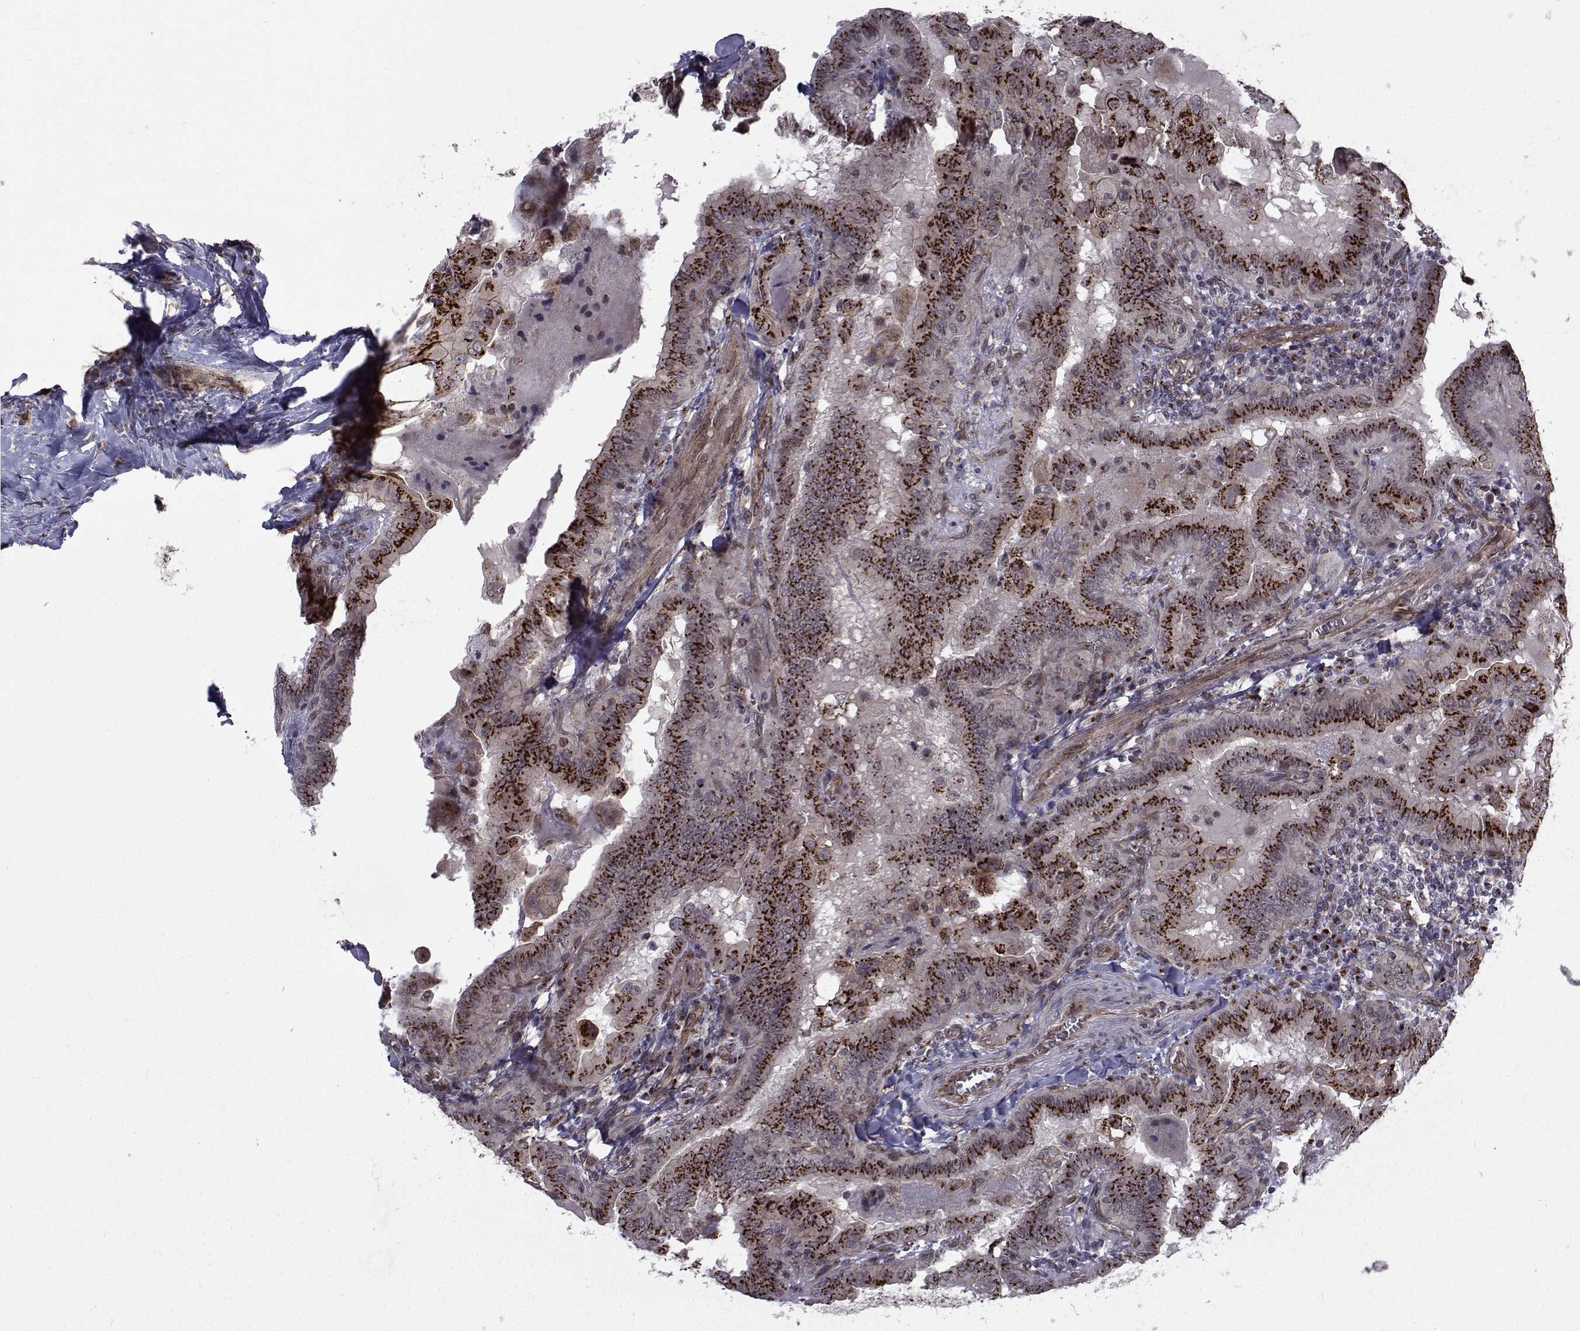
{"staining": {"intensity": "strong", "quantity": "25%-75%", "location": "cytoplasmic/membranous"}, "tissue": "thyroid cancer", "cell_type": "Tumor cells", "image_type": "cancer", "snomed": [{"axis": "morphology", "description": "Papillary adenocarcinoma, NOS"}, {"axis": "topography", "description": "Thyroid gland"}], "caption": "Thyroid cancer stained for a protein (brown) exhibits strong cytoplasmic/membranous positive expression in approximately 25%-75% of tumor cells.", "gene": "ATP6V1C2", "patient": {"sex": "female", "age": 37}}